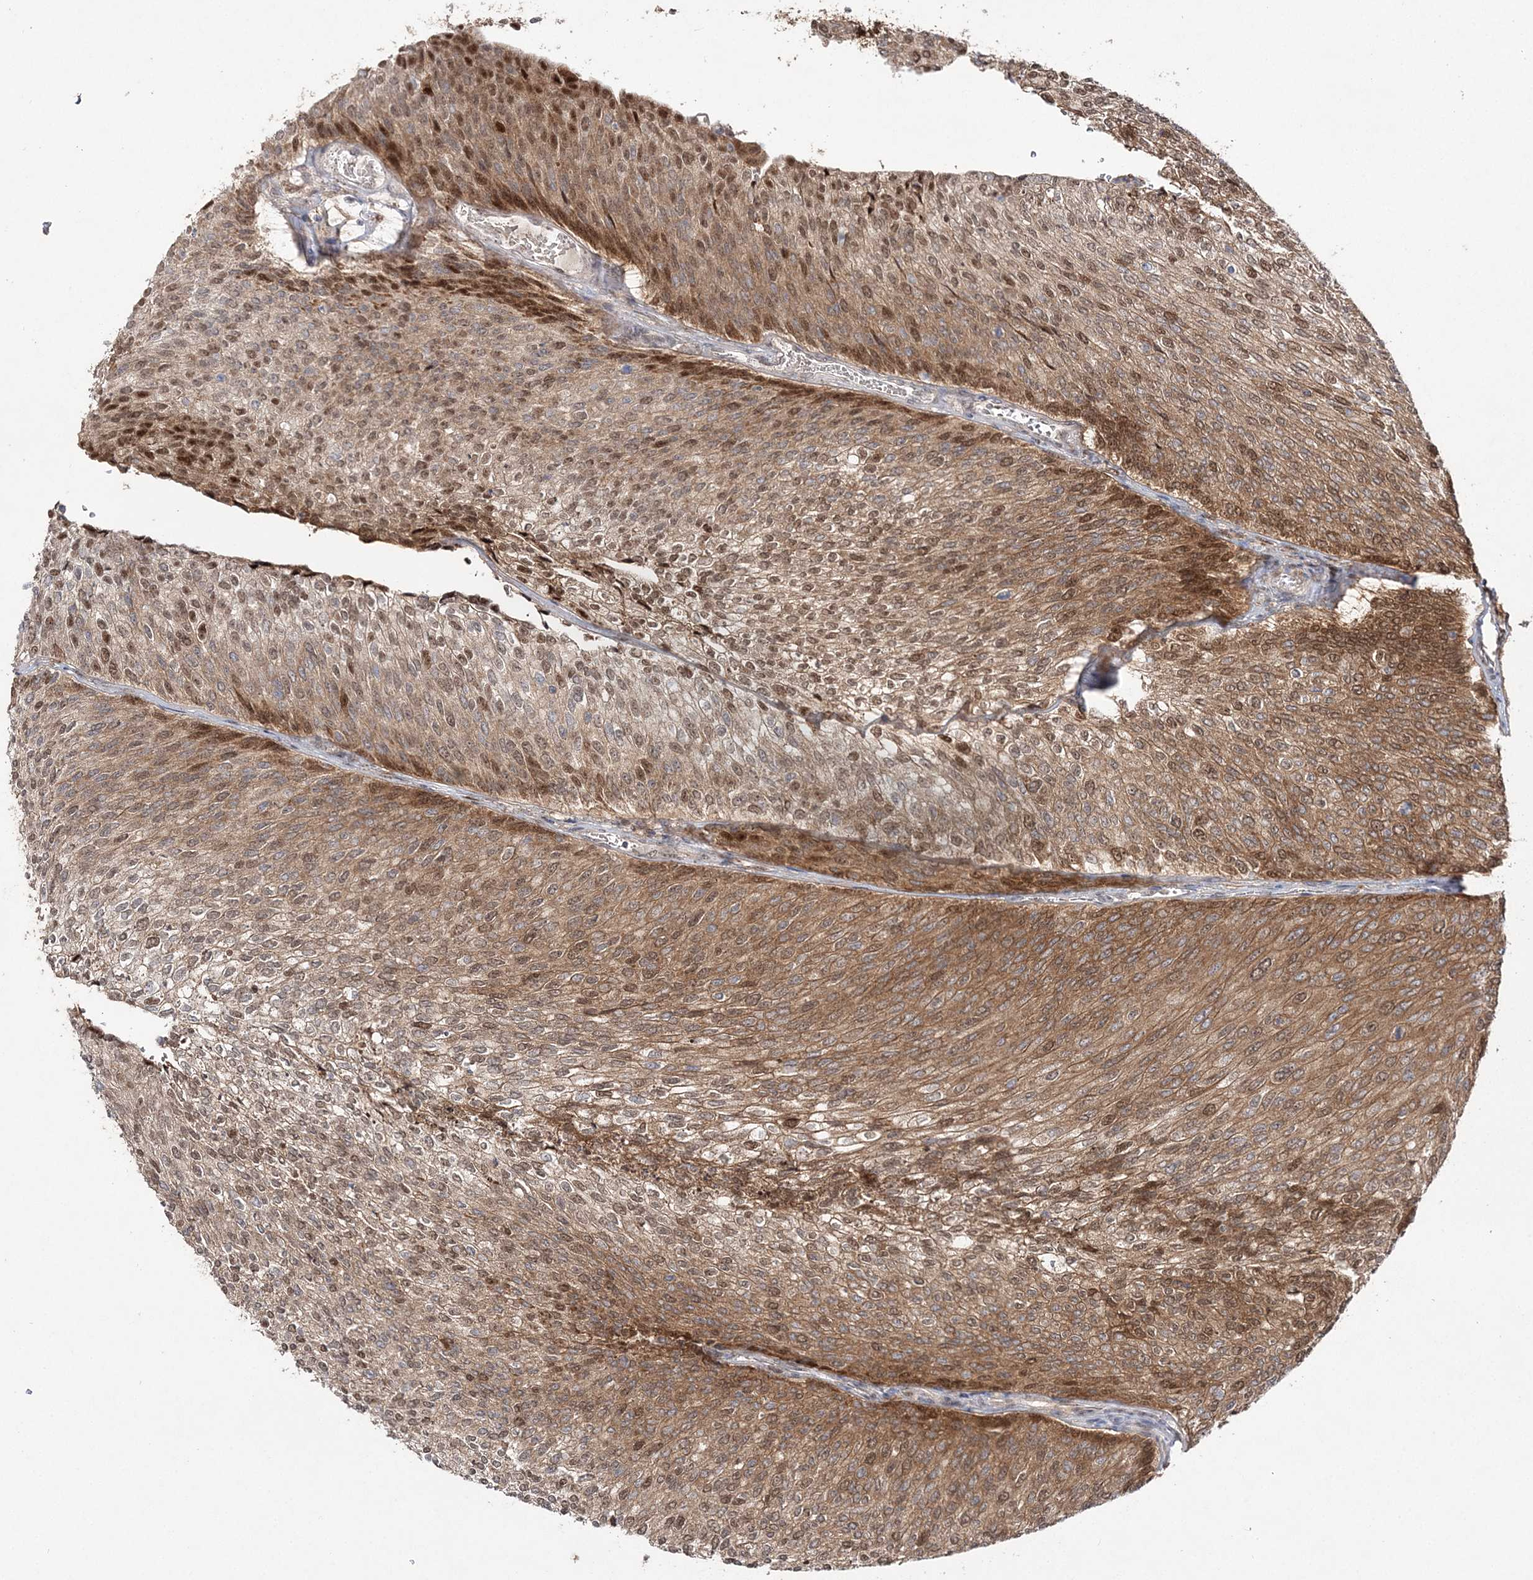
{"staining": {"intensity": "moderate", "quantity": ">75%", "location": "cytoplasmic/membranous,nuclear"}, "tissue": "urothelial cancer", "cell_type": "Tumor cells", "image_type": "cancer", "snomed": [{"axis": "morphology", "description": "Urothelial carcinoma, Low grade"}, {"axis": "topography", "description": "Urinary bladder"}], "caption": "Immunohistochemical staining of human low-grade urothelial carcinoma demonstrates medium levels of moderate cytoplasmic/membranous and nuclear protein positivity in about >75% of tumor cells.", "gene": "NIF3L1", "patient": {"sex": "female", "age": 79}}